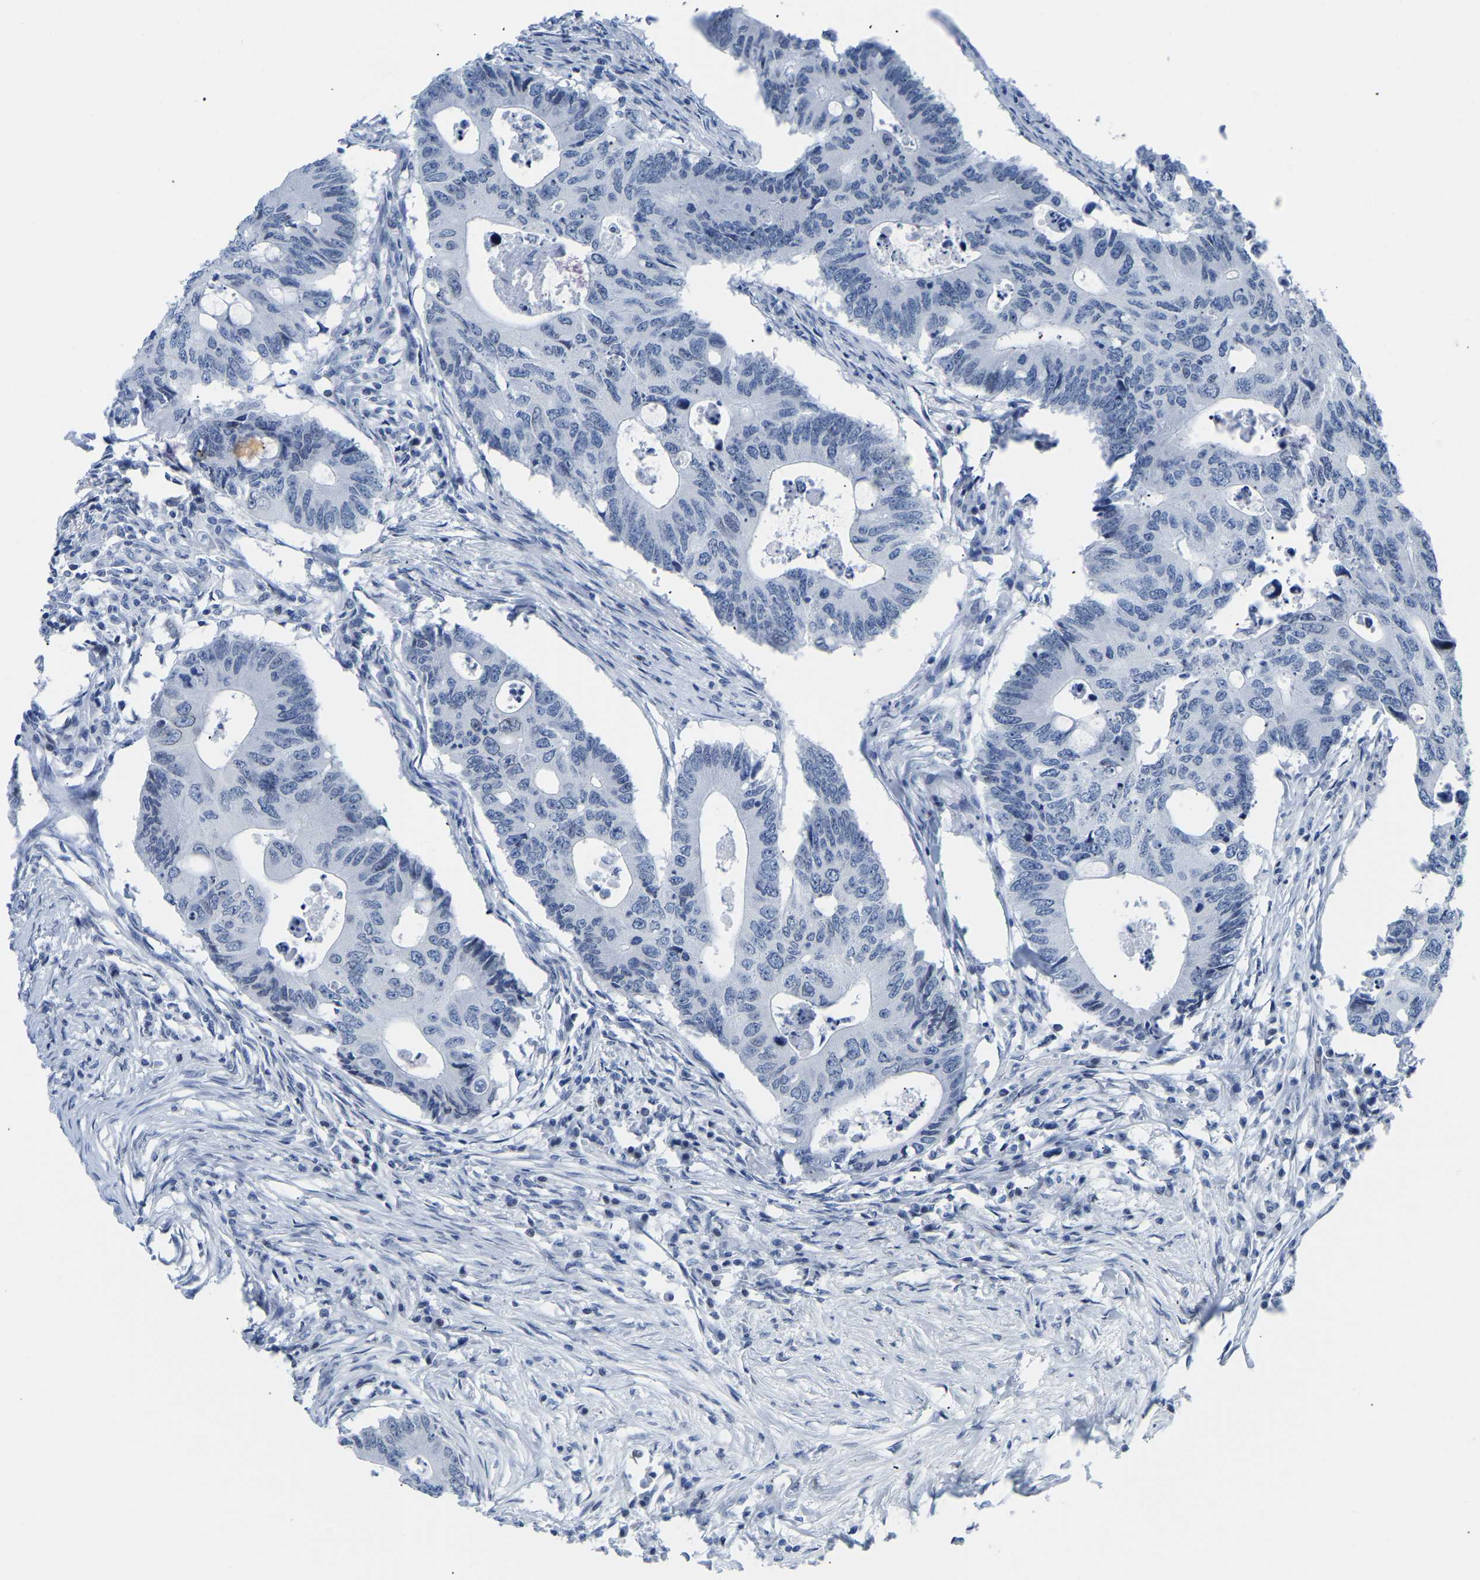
{"staining": {"intensity": "negative", "quantity": "none", "location": "none"}, "tissue": "colorectal cancer", "cell_type": "Tumor cells", "image_type": "cancer", "snomed": [{"axis": "morphology", "description": "Adenocarcinoma, NOS"}, {"axis": "topography", "description": "Colon"}], "caption": "High power microscopy photomicrograph of an immunohistochemistry (IHC) image of adenocarcinoma (colorectal), revealing no significant expression in tumor cells.", "gene": "UPK3A", "patient": {"sex": "male", "age": 71}}